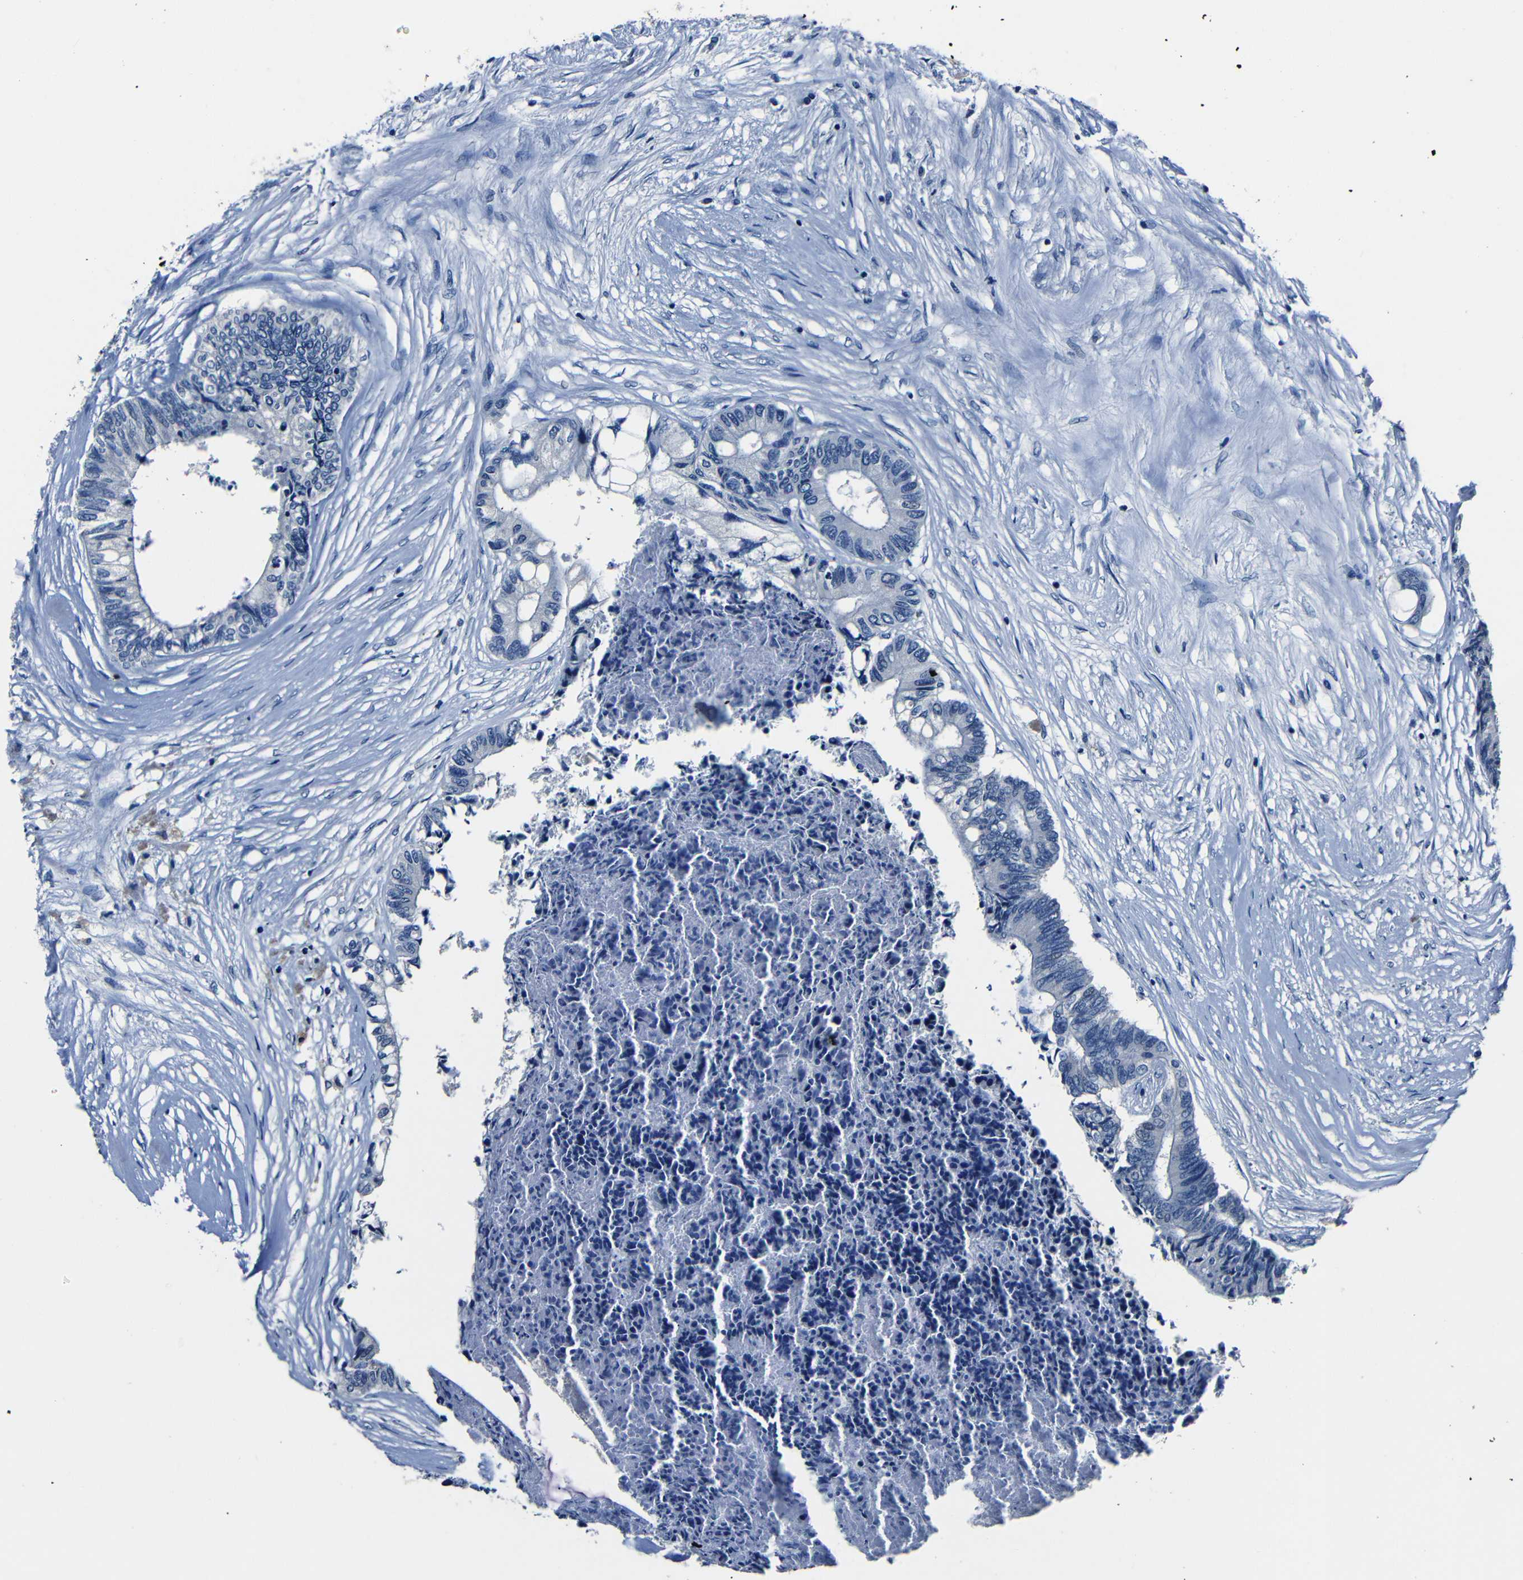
{"staining": {"intensity": "negative", "quantity": "none", "location": "none"}, "tissue": "colorectal cancer", "cell_type": "Tumor cells", "image_type": "cancer", "snomed": [{"axis": "morphology", "description": "Adenocarcinoma, NOS"}, {"axis": "topography", "description": "Rectum"}], "caption": "IHC histopathology image of colorectal cancer stained for a protein (brown), which demonstrates no staining in tumor cells.", "gene": "NCMAP", "patient": {"sex": "male", "age": 63}}